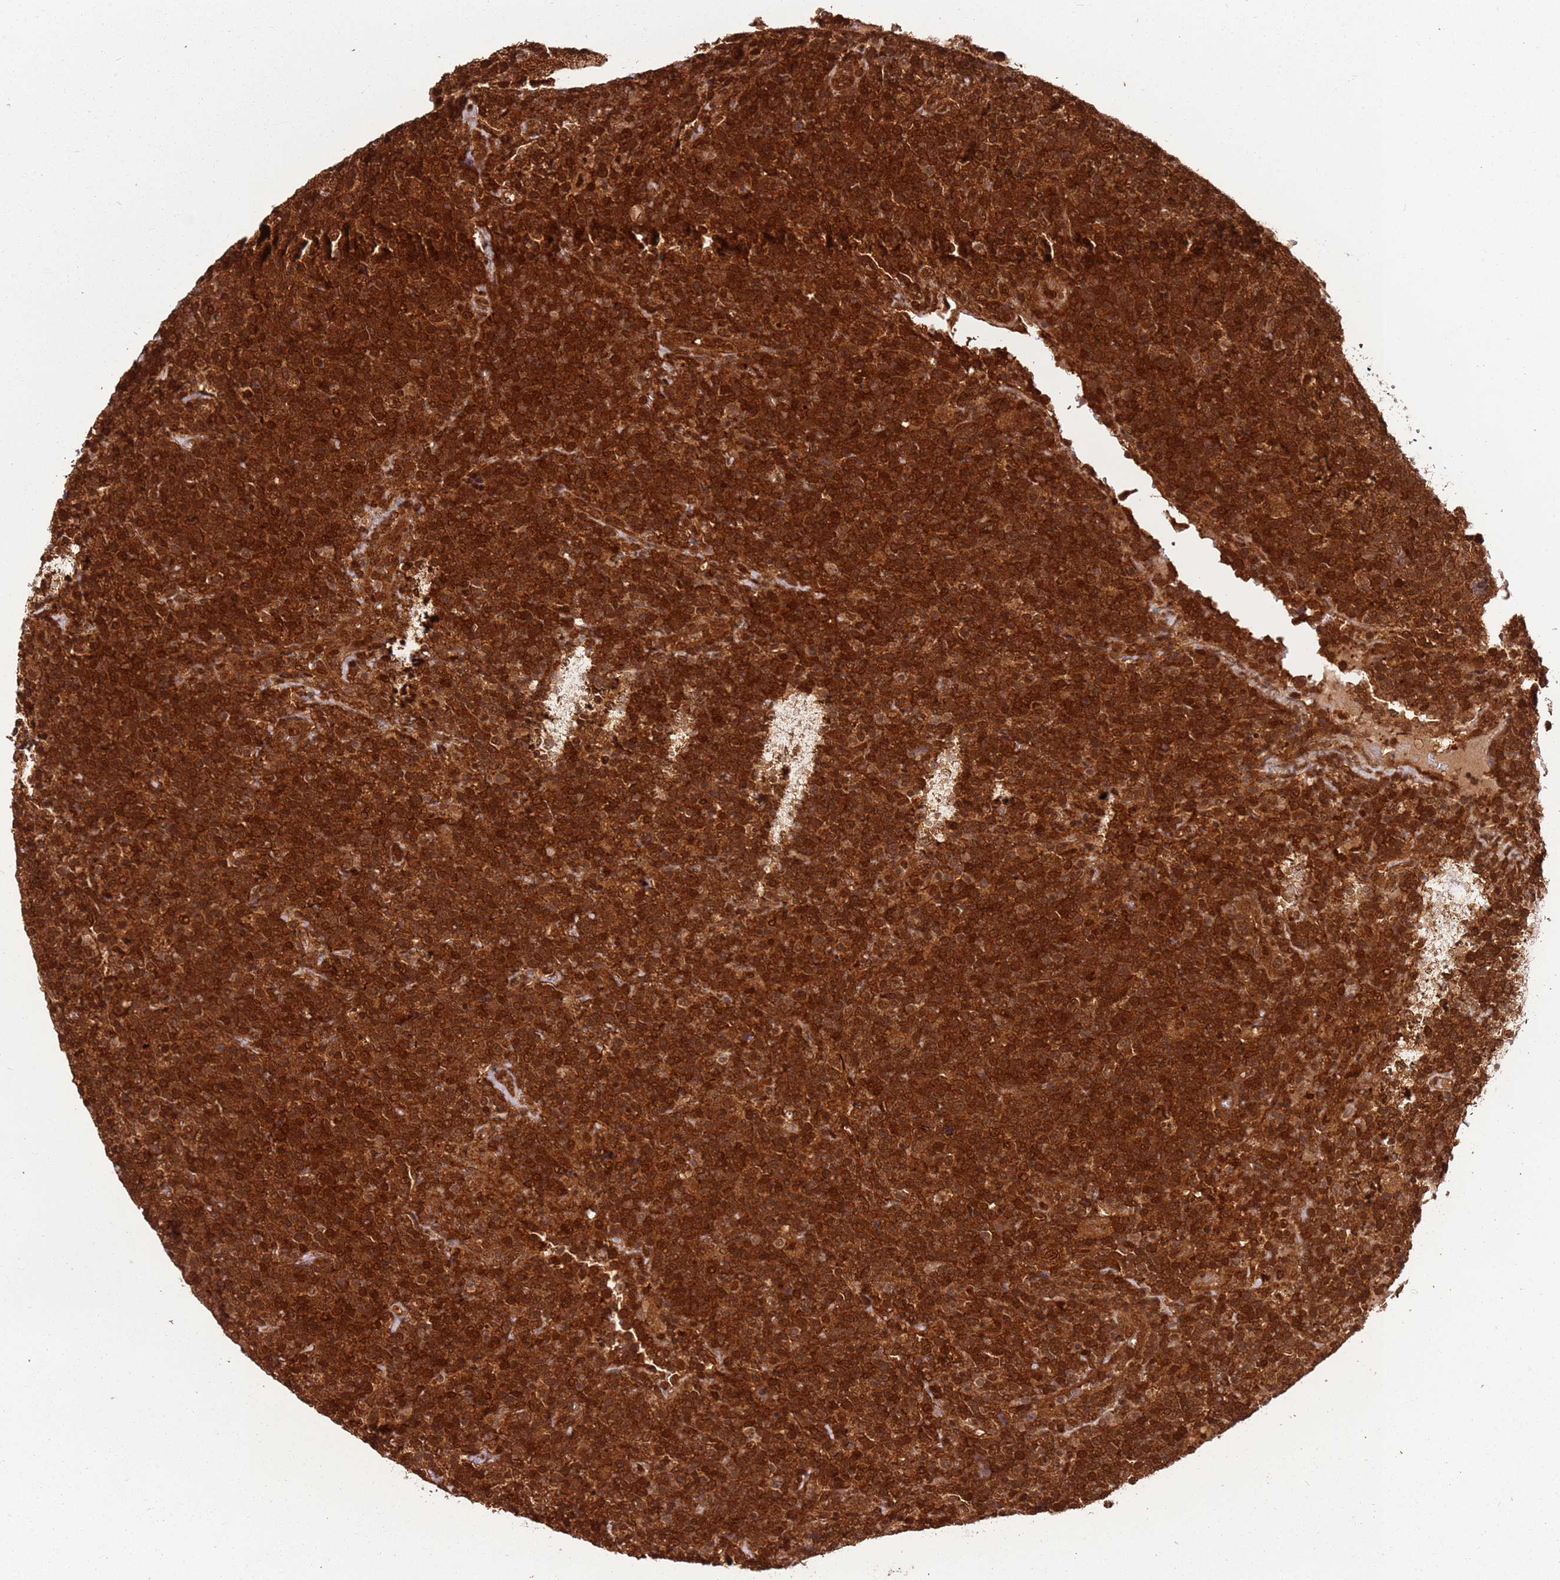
{"staining": {"intensity": "strong", "quantity": ">75%", "location": "cytoplasmic/membranous,nuclear"}, "tissue": "lymphoma", "cell_type": "Tumor cells", "image_type": "cancer", "snomed": [{"axis": "morphology", "description": "Malignant lymphoma, non-Hodgkin's type, High grade"}, {"axis": "topography", "description": "Lymph node"}], "caption": "About >75% of tumor cells in human high-grade malignant lymphoma, non-Hodgkin's type demonstrate strong cytoplasmic/membranous and nuclear protein staining as visualized by brown immunohistochemical staining.", "gene": "PGLS", "patient": {"sex": "male", "age": 61}}